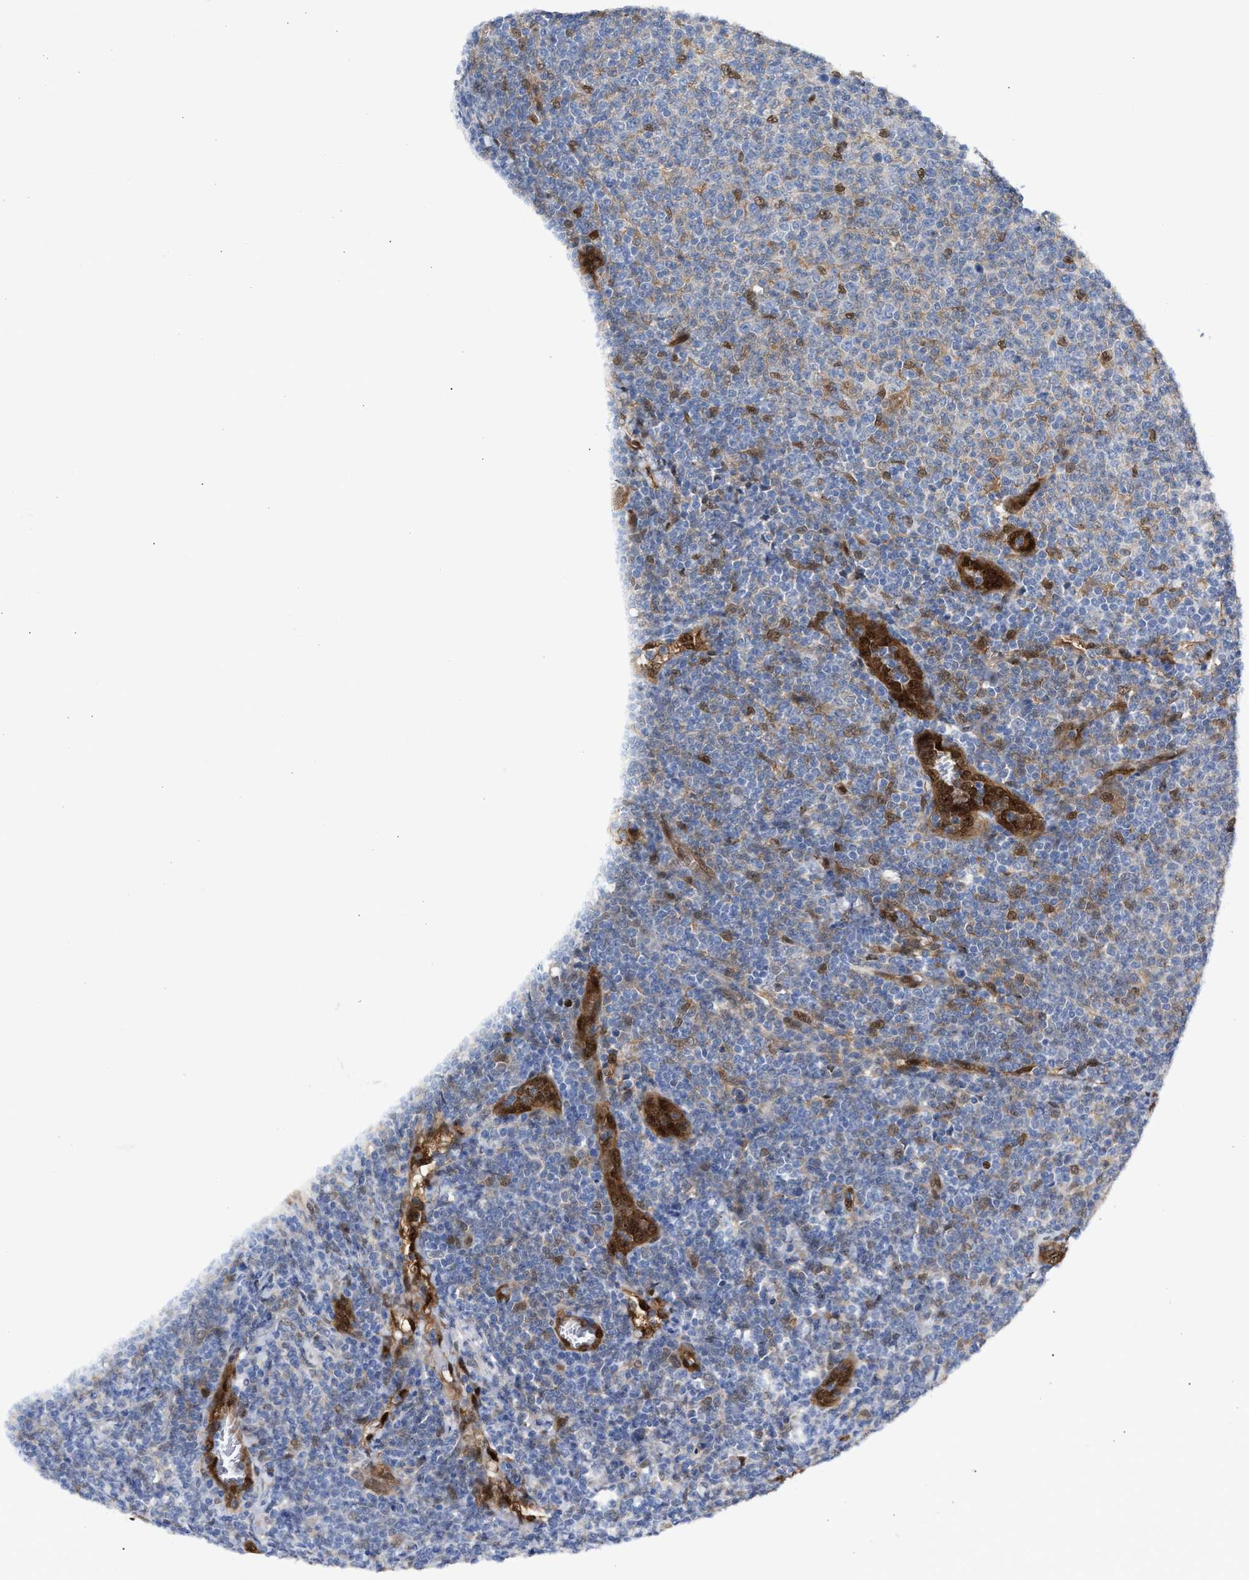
{"staining": {"intensity": "negative", "quantity": "none", "location": "none"}, "tissue": "lymphoma", "cell_type": "Tumor cells", "image_type": "cancer", "snomed": [{"axis": "morphology", "description": "Malignant lymphoma, non-Hodgkin's type, Low grade"}, {"axis": "topography", "description": "Lymph node"}], "caption": "Histopathology image shows no protein expression in tumor cells of lymphoma tissue. (IHC, brightfield microscopy, high magnification).", "gene": "TP53I3", "patient": {"sex": "male", "age": 66}}